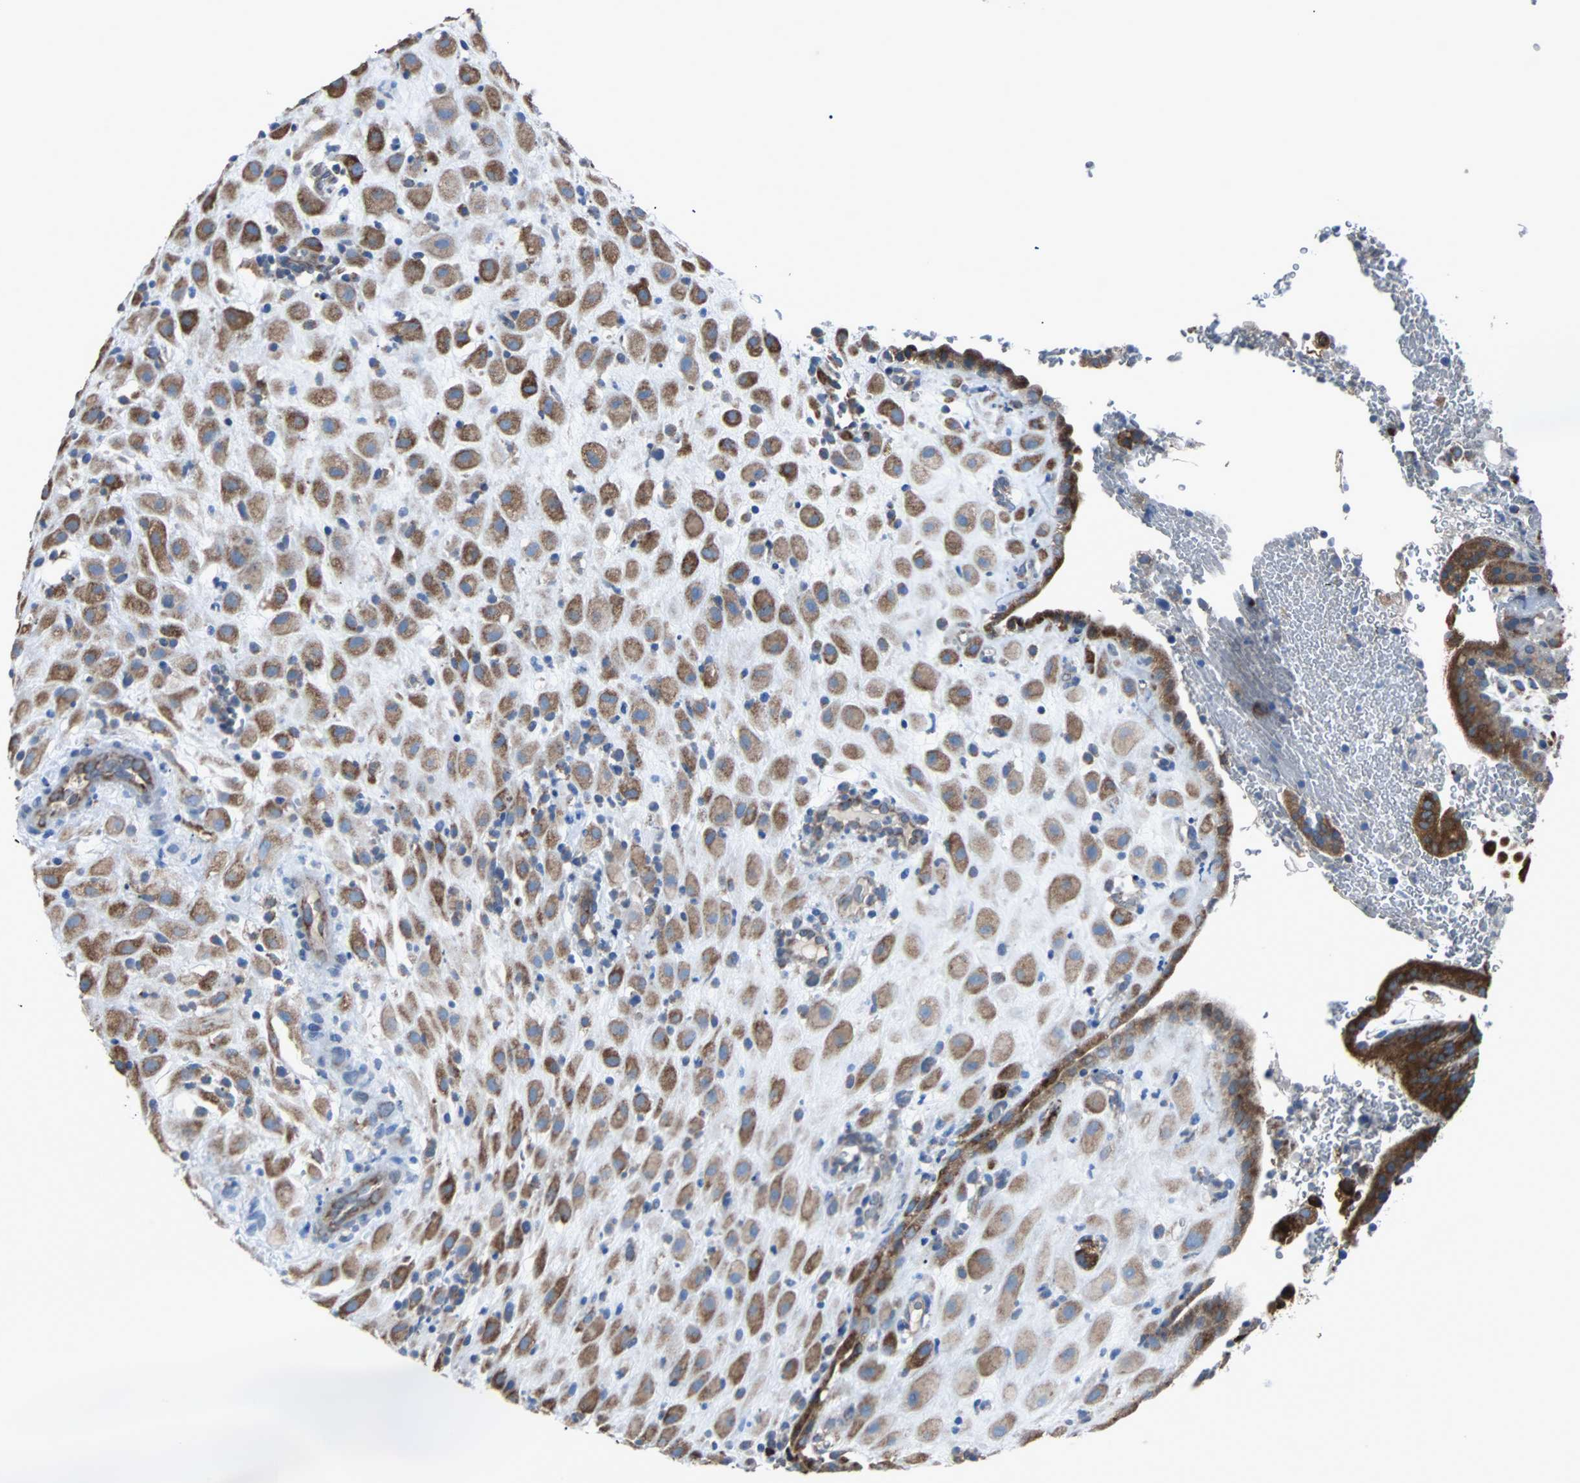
{"staining": {"intensity": "strong", "quantity": ">75%", "location": "cytoplasmic/membranous"}, "tissue": "placenta", "cell_type": "Decidual cells", "image_type": "normal", "snomed": [{"axis": "morphology", "description": "Normal tissue, NOS"}, {"axis": "topography", "description": "Placenta"}], "caption": "A photomicrograph showing strong cytoplasmic/membranous positivity in approximately >75% of decidual cells in benign placenta, as visualized by brown immunohistochemical staining.", "gene": "PDIA4", "patient": {"sex": "female", "age": 19}}